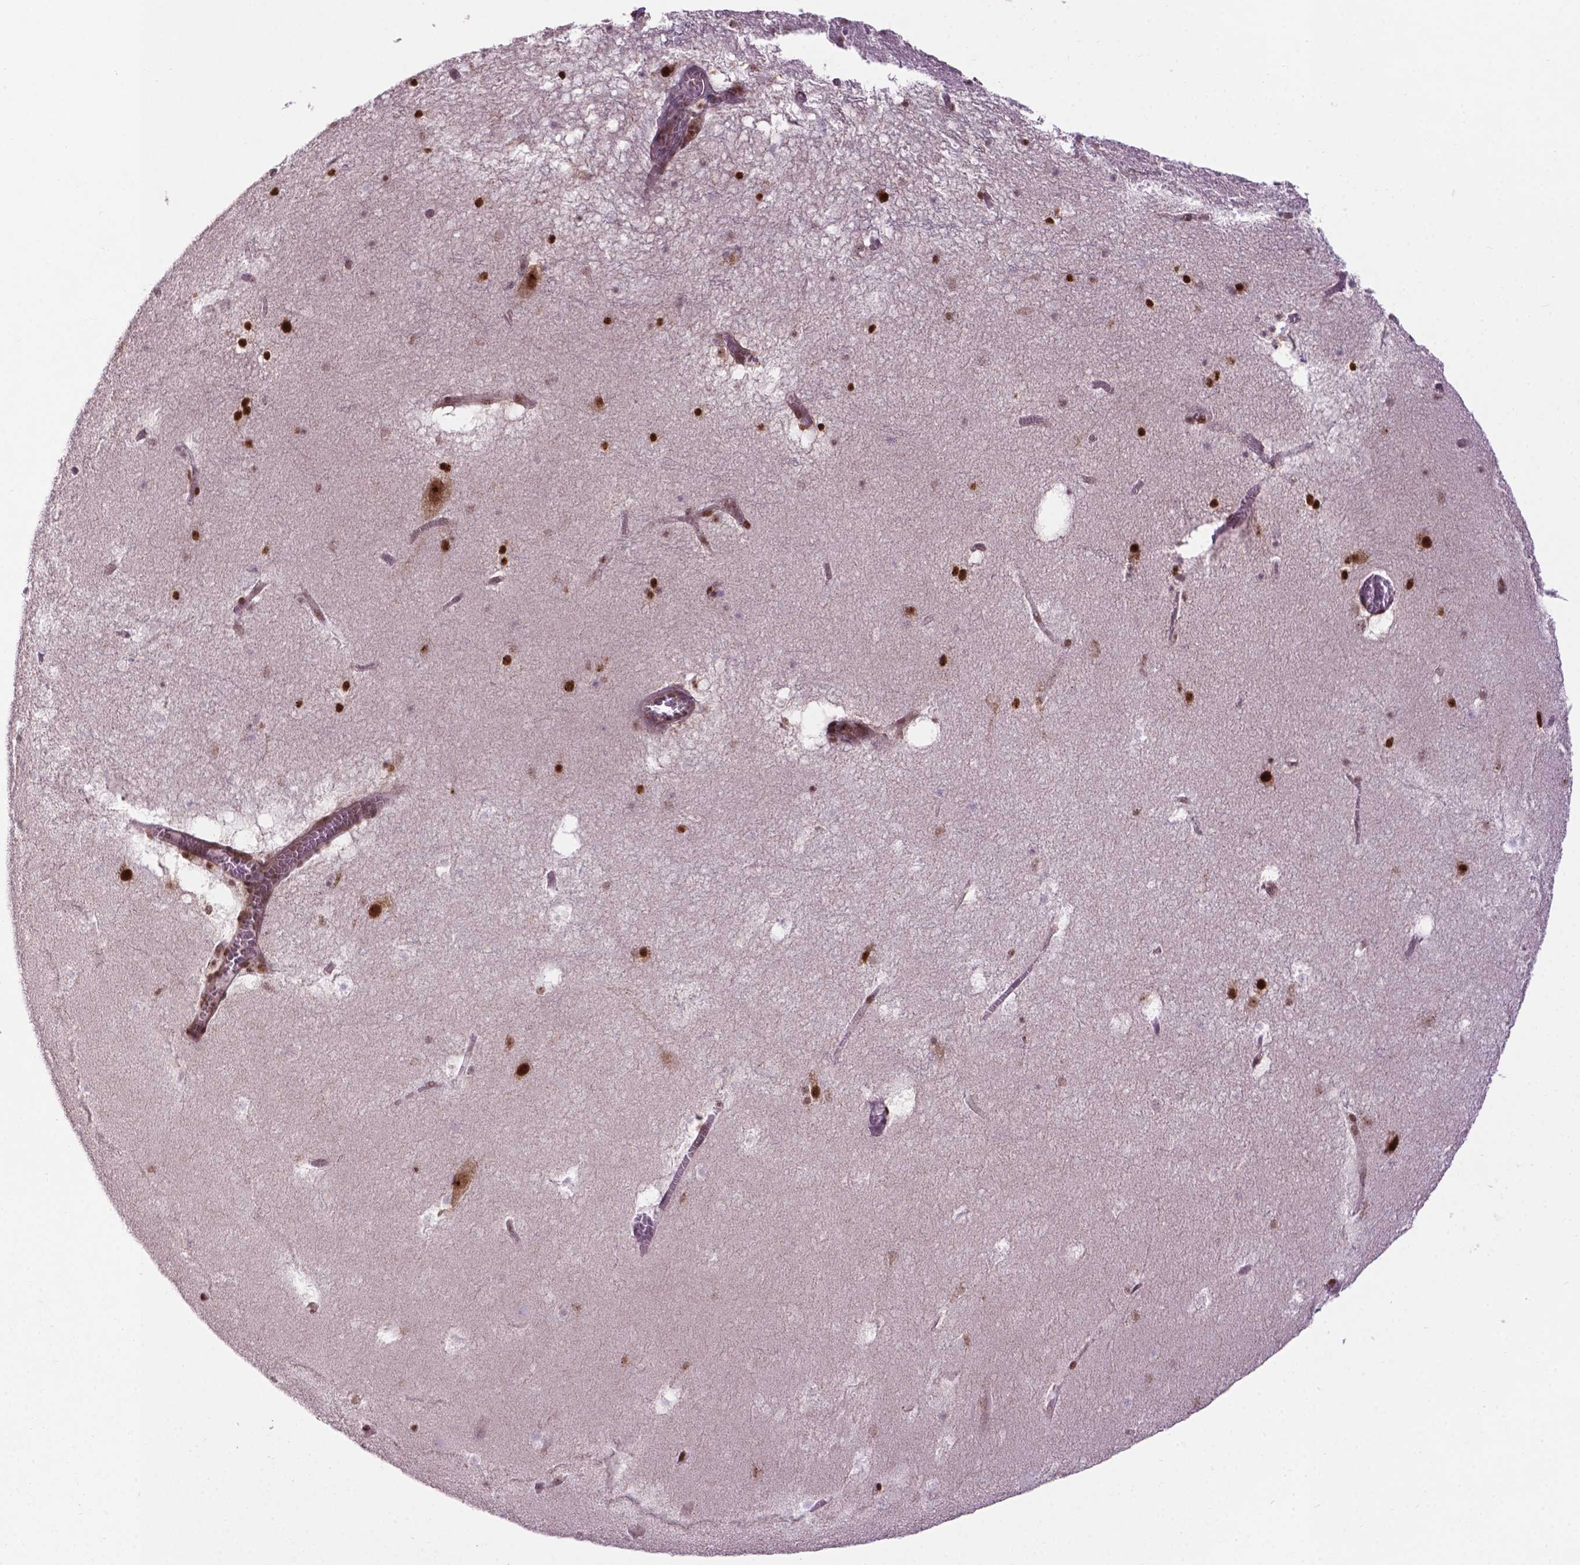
{"staining": {"intensity": "strong", "quantity": ">75%", "location": "nuclear"}, "tissue": "hippocampus", "cell_type": "Glial cells", "image_type": "normal", "snomed": [{"axis": "morphology", "description": "Normal tissue, NOS"}, {"axis": "topography", "description": "Hippocampus"}], "caption": "Immunohistochemical staining of unremarkable human hippocampus demonstrates strong nuclear protein positivity in about >75% of glial cells. The protein is stained brown, and the nuclei are stained in blue (DAB (3,3'-diaminobenzidine) IHC with brightfield microscopy, high magnification).", "gene": "CSNK2A1", "patient": {"sex": "male", "age": 45}}